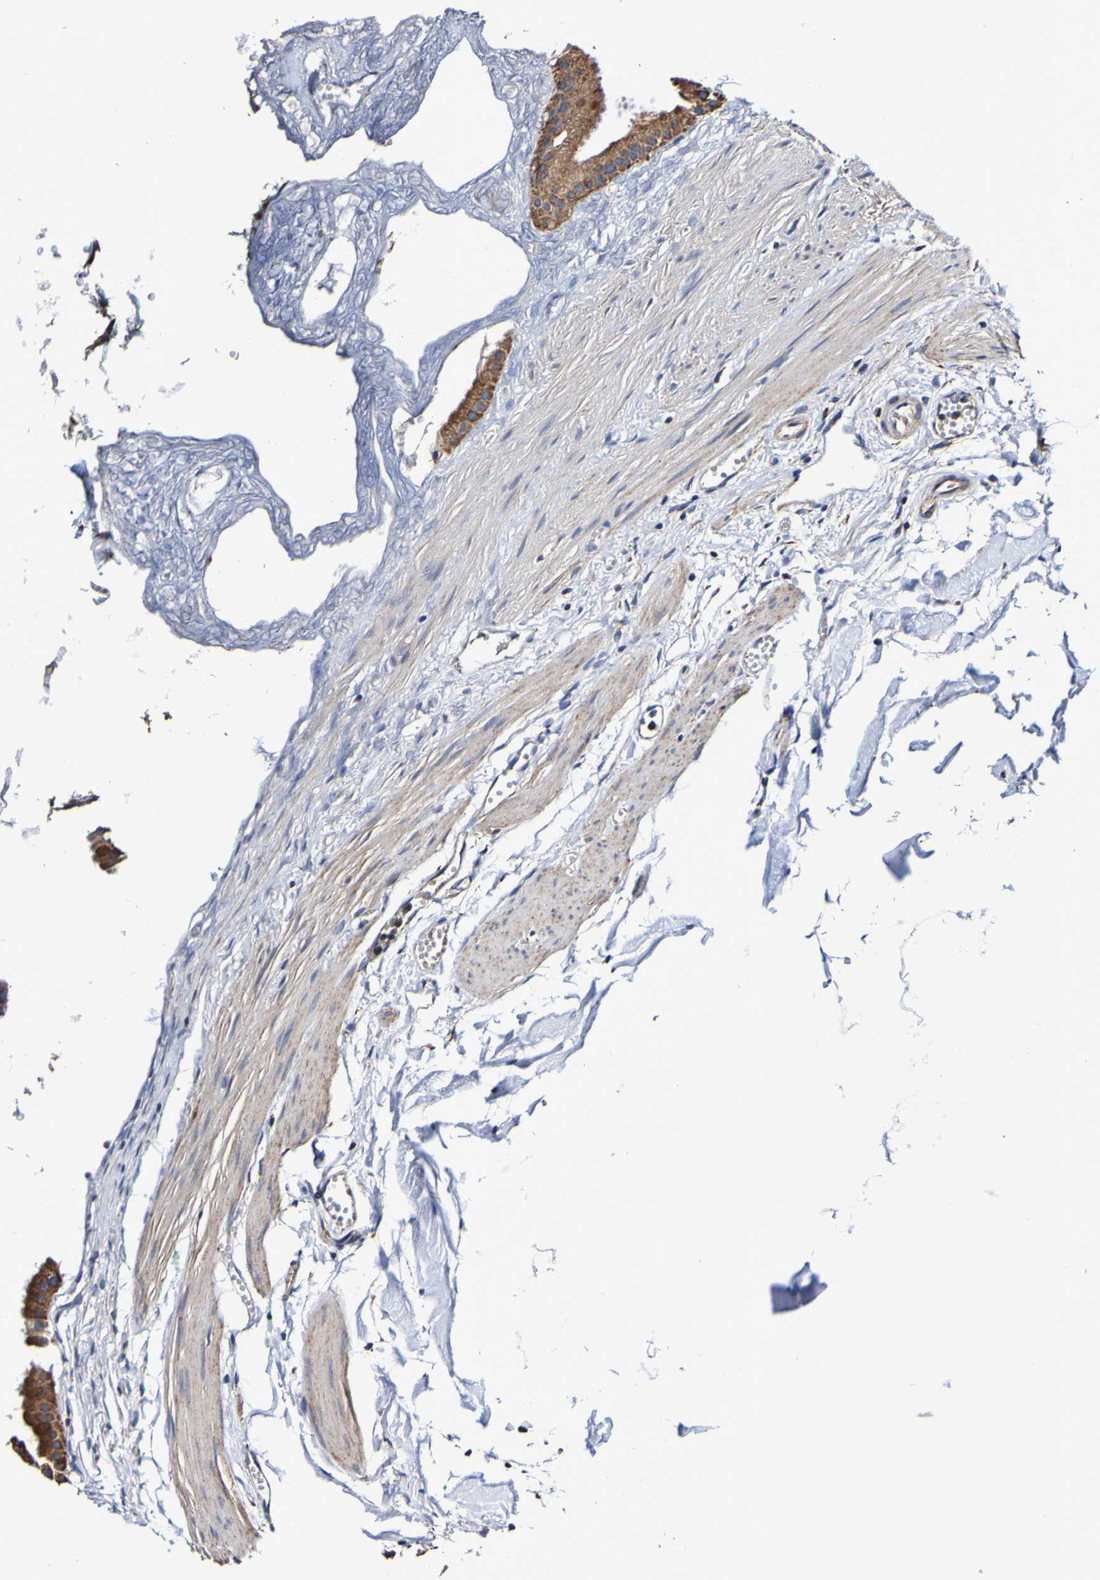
{"staining": {"intensity": "strong", "quantity": ">75%", "location": "cytoplasmic/membranous"}, "tissue": "gallbladder", "cell_type": "Glandular cells", "image_type": "normal", "snomed": [{"axis": "morphology", "description": "Normal tissue, NOS"}, {"axis": "topography", "description": "Gallbladder"}], "caption": "Approximately >75% of glandular cells in unremarkable human gallbladder show strong cytoplasmic/membranous protein positivity as visualized by brown immunohistochemical staining.", "gene": "IL18R1", "patient": {"sex": "female", "age": 64}}